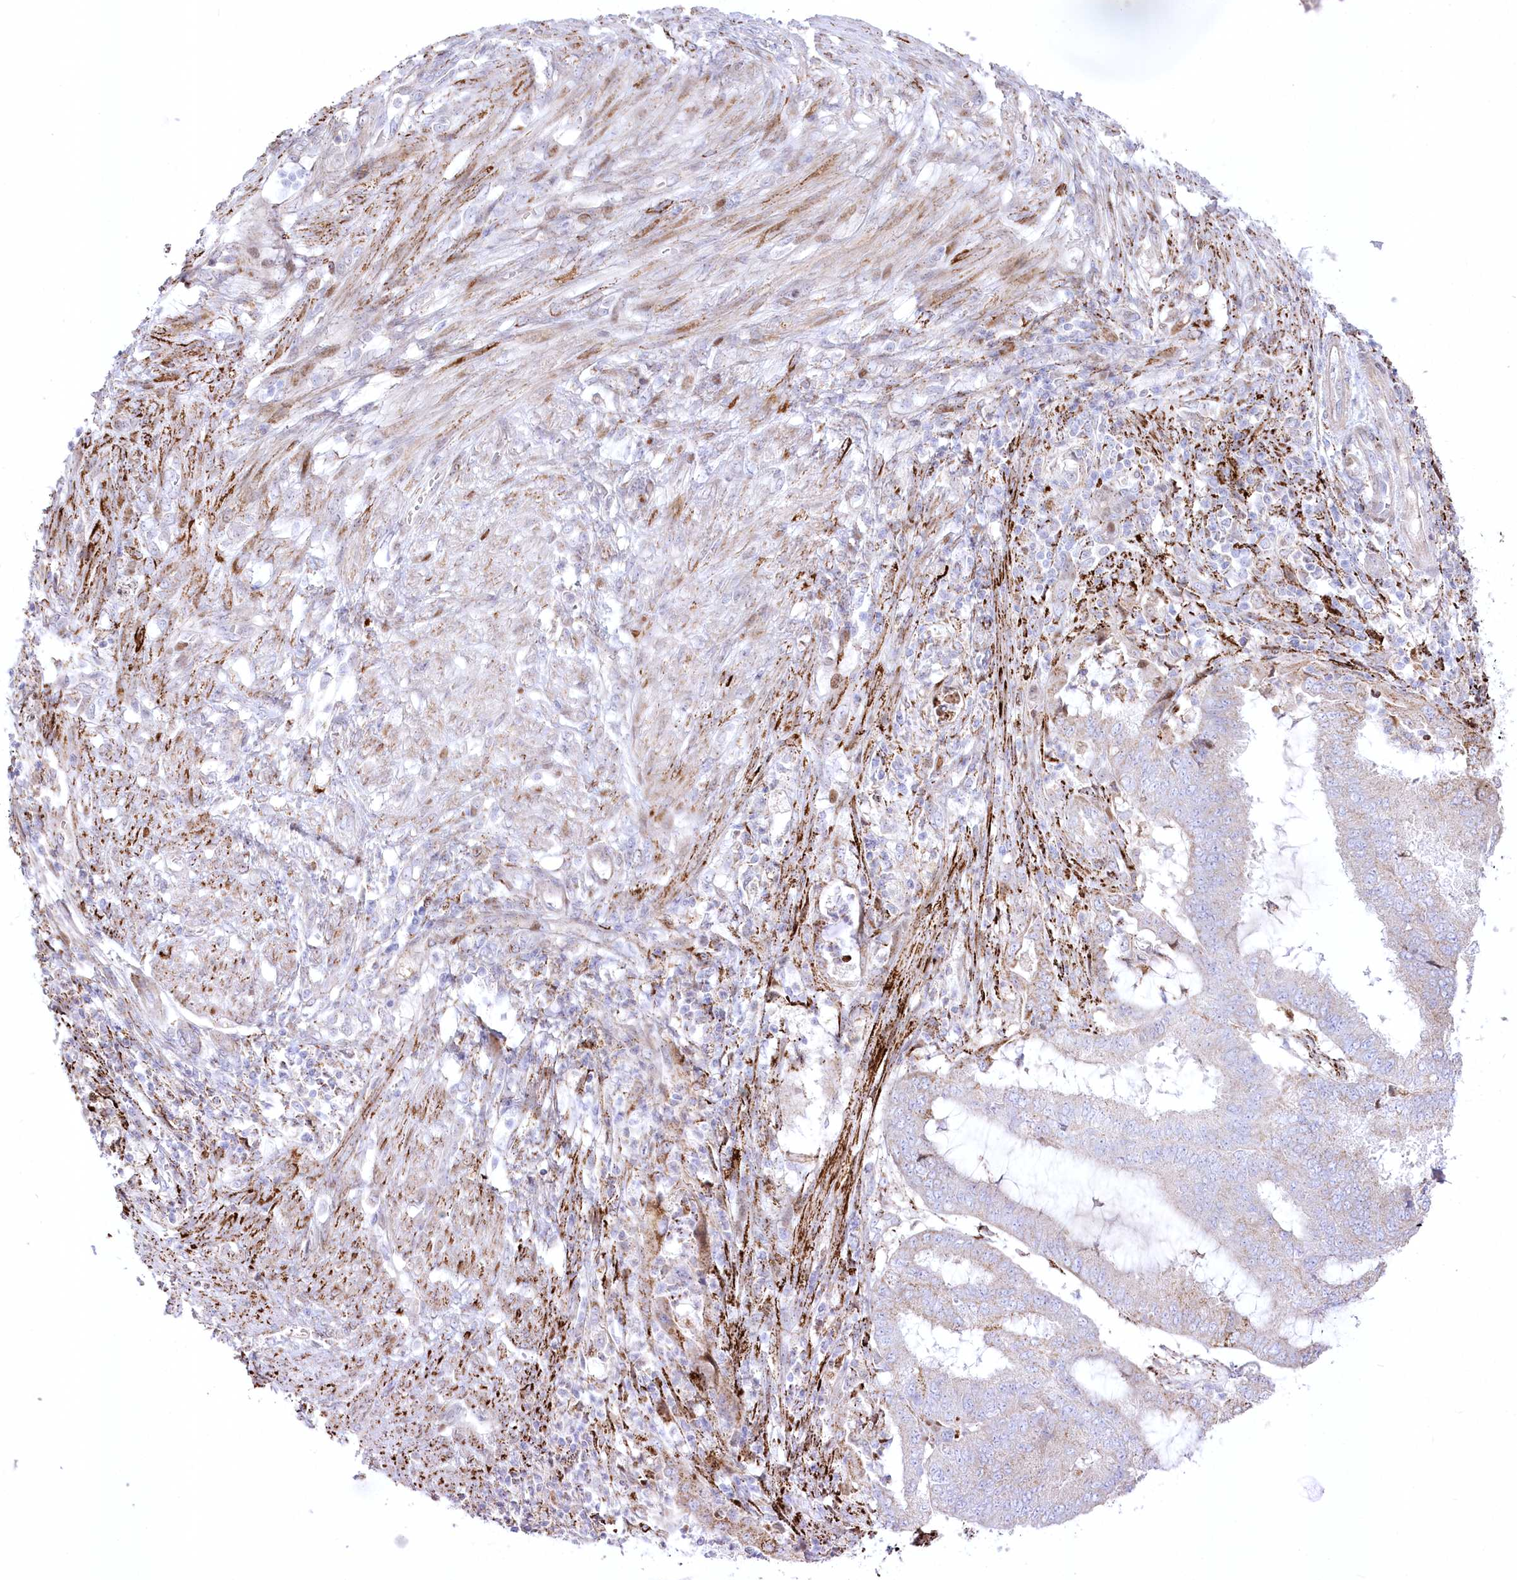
{"staining": {"intensity": "negative", "quantity": "none", "location": "none"}, "tissue": "endometrial cancer", "cell_type": "Tumor cells", "image_type": "cancer", "snomed": [{"axis": "morphology", "description": "Adenocarcinoma, NOS"}, {"axis": "topography", "description": "Endometrium"}], "caption": "Tumor cells show no significant protein expression in endometrial cancer.", "gene": "CEP164", "patient": {"sex": "female", "age": 51}}